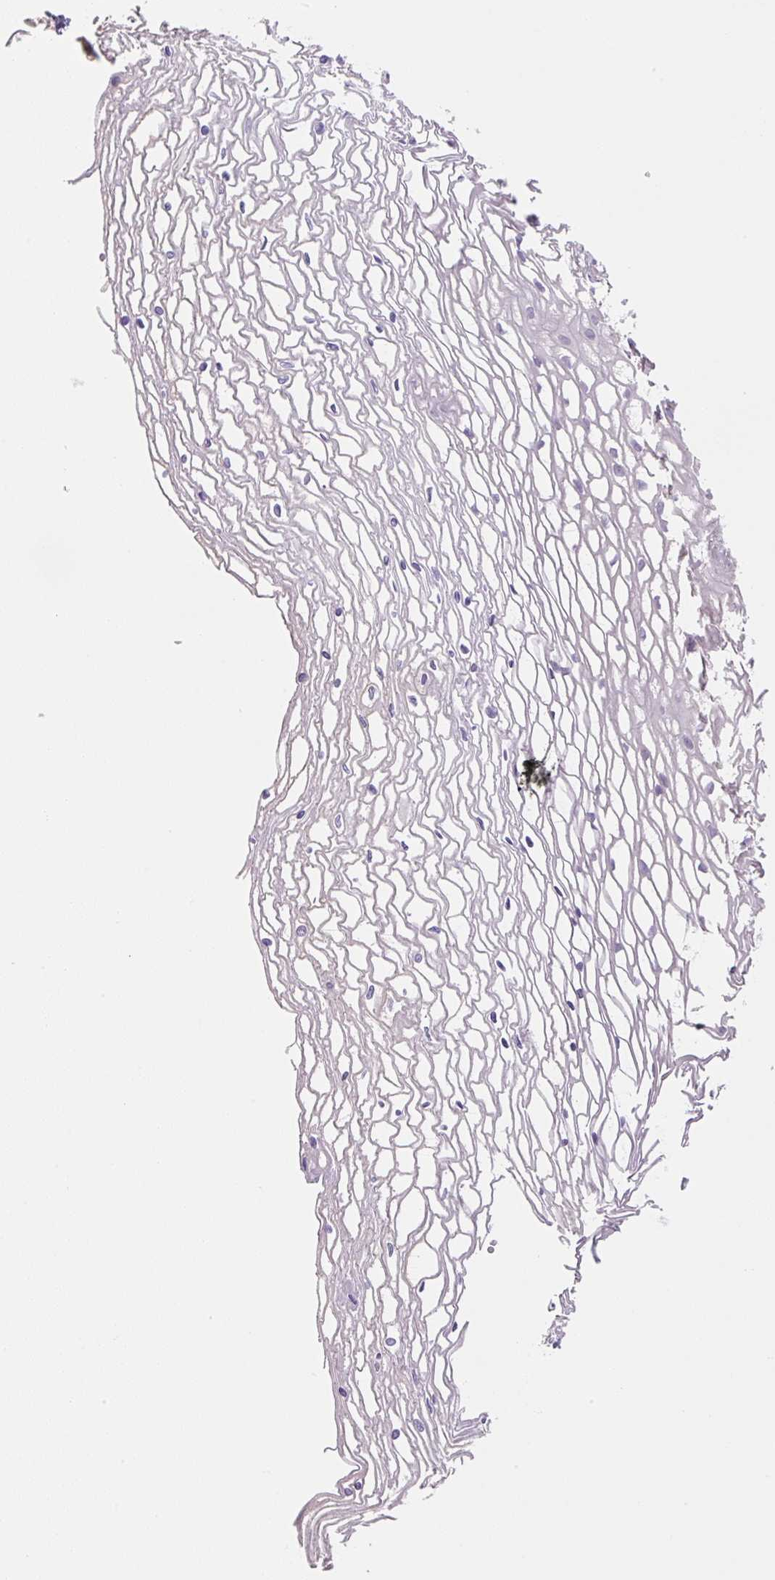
{"staining": {"intensity": "negative", "quantity": "none", "location": "none"}, "tissue": "cervix", "cell_type": "Glandular cells", "image_type": "normal", "snomed": [{"axis": "morphology", "description": "Normal tissue, NOS"}, {"axis": "topography", "description": "Cervix"}], "caption": "Histopathology image shows no significant protein staining in glandular cells of benign cervix. Brightfield microscopy of immunohistochemistry stained with DAB (3,3'-diaminobenzidine) (brown) and hematoxylin (blue), captured at high magnification.", "gene": "SYNE3", "patient": {"sex": "female", "age": 36}}